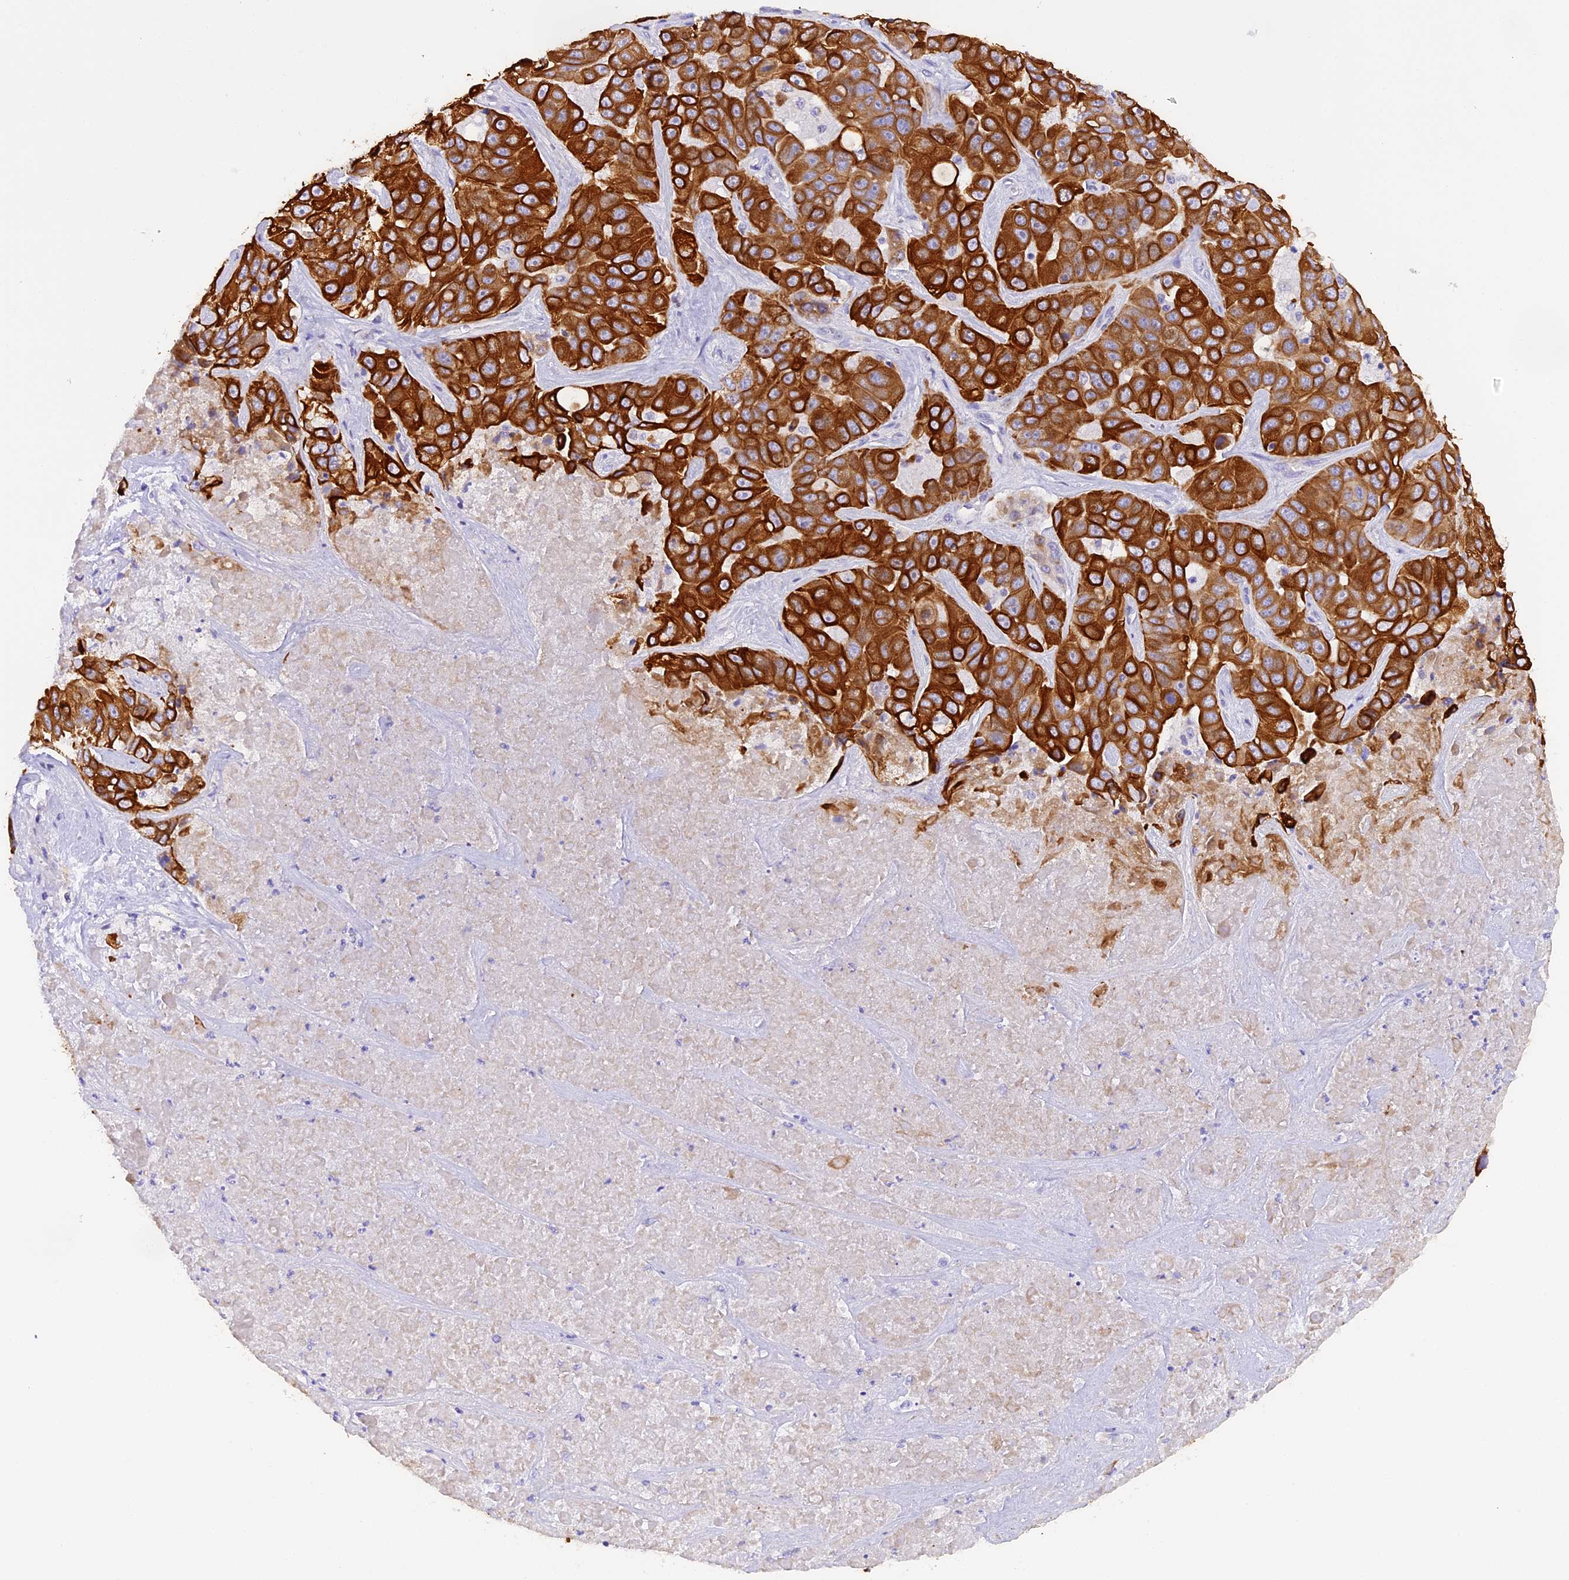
{"staining": {"intensity": "strong", "quantity": ">75%", "location": "cytoplasmic/membranous"}, "tissue": "liver cancer", "cell_type": "Tumor cells", "image_type": "cancer", "snomed": [{"axis": "morphology", "description": "Cholangiocarcinoma"}, {"axis": "topography", "description": "Liver"}], "caption": "An image showing strong cytoplasmic/membranous expression in approximately >75% of tumor cells in liver cholangiocarcinoma, as visualized by brown immunohistochemical staining.", "gene": "PKIA", "patient": {"sex": "female", "age": 52}}